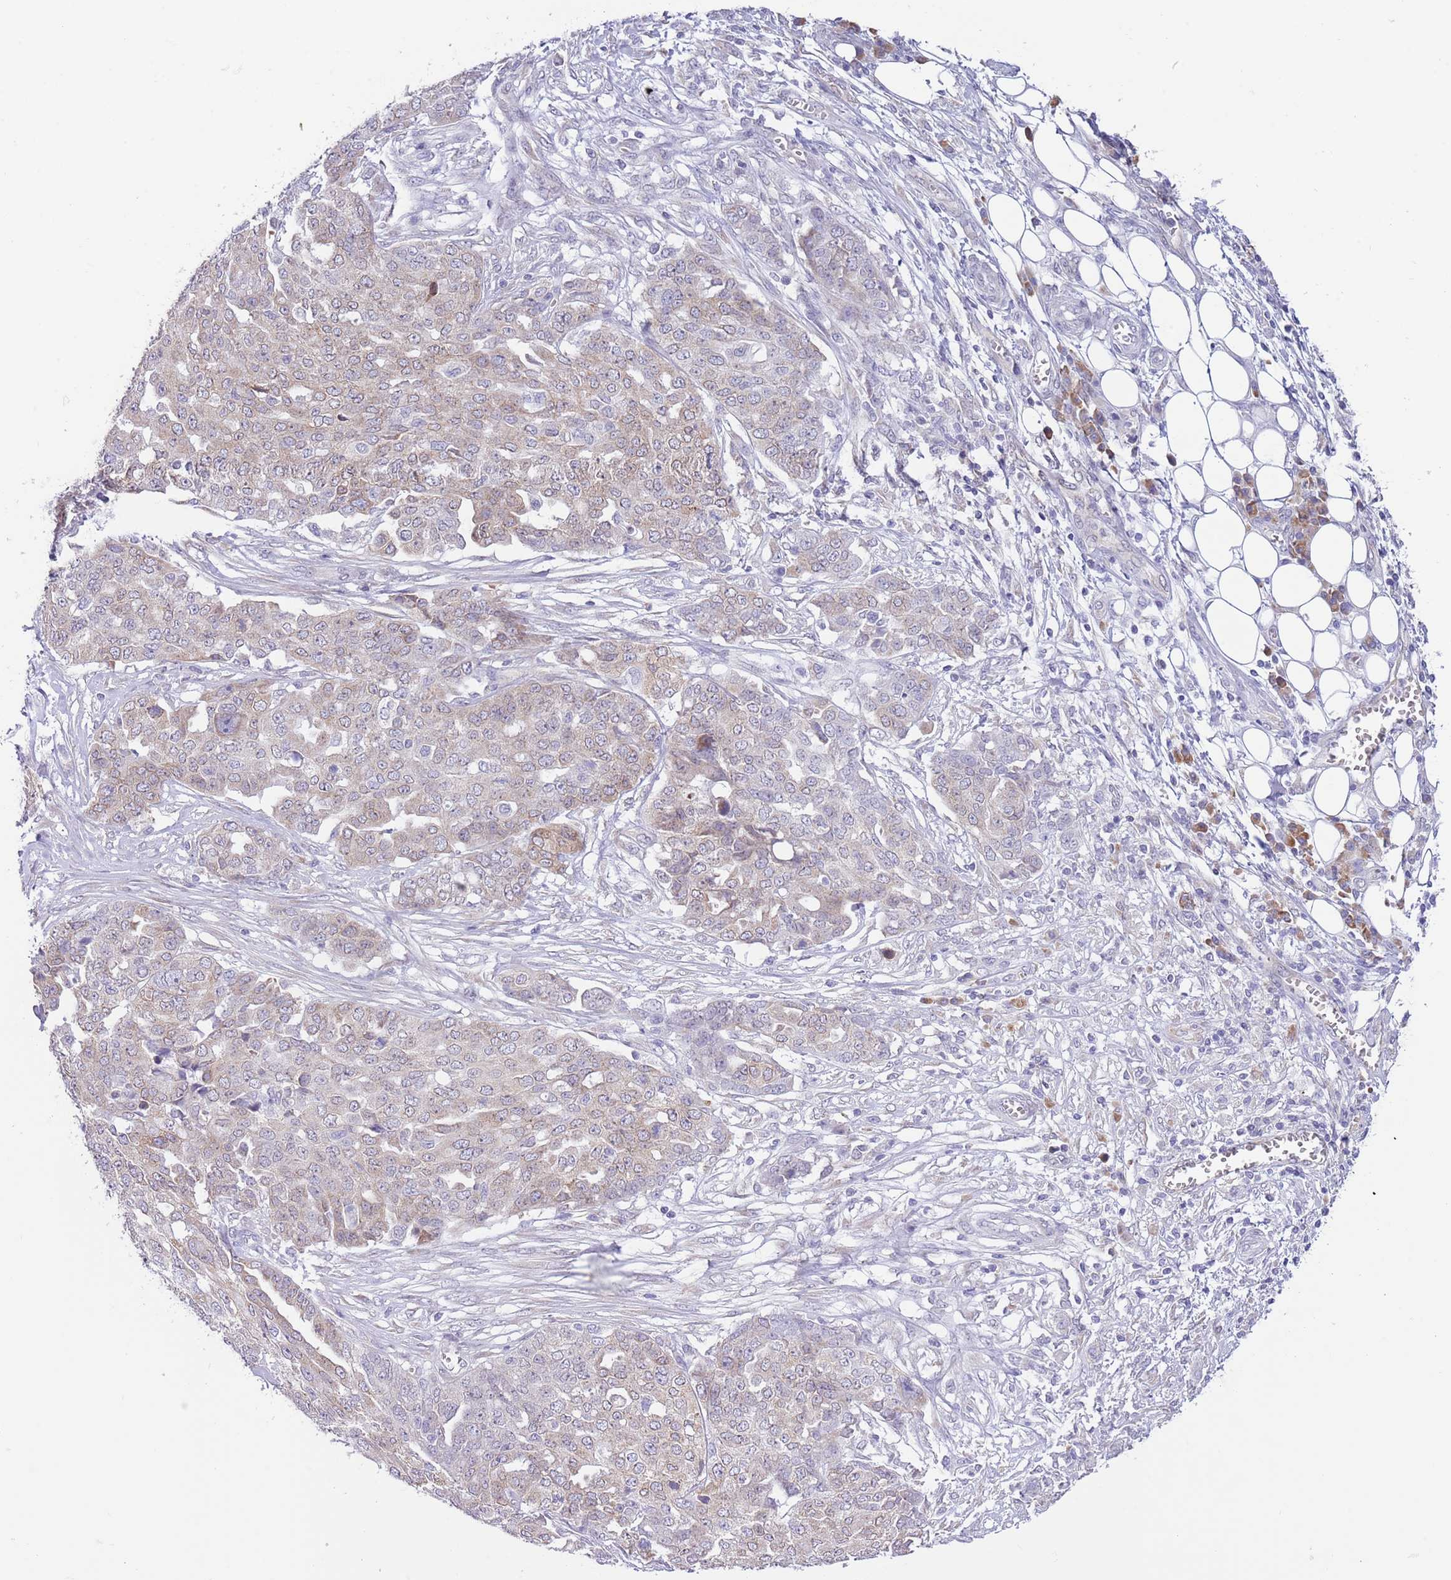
{"staining": {"intensity": "weak", "quantity": "25%-75%", "location": "cytoplasmic/membranous"}, "tissue": "ovarian cancer", "cell_type": "Tumor cells", "image_type": "cancer", "snomed": [{"axis": "morphology", "description": "Cystadenocarcinoma, serous, NOS"}, {"axis": "topography", "description": "Soft tissue"}, {"axis": "topography", "description": "Ovary"}], "caption": "Ovarian cancer stained for a protein shows weak cytoplasmic/membranous positivity in tumor cells.", "gene": "EBPL", "patient": {"sex": "female", "age": 57}}